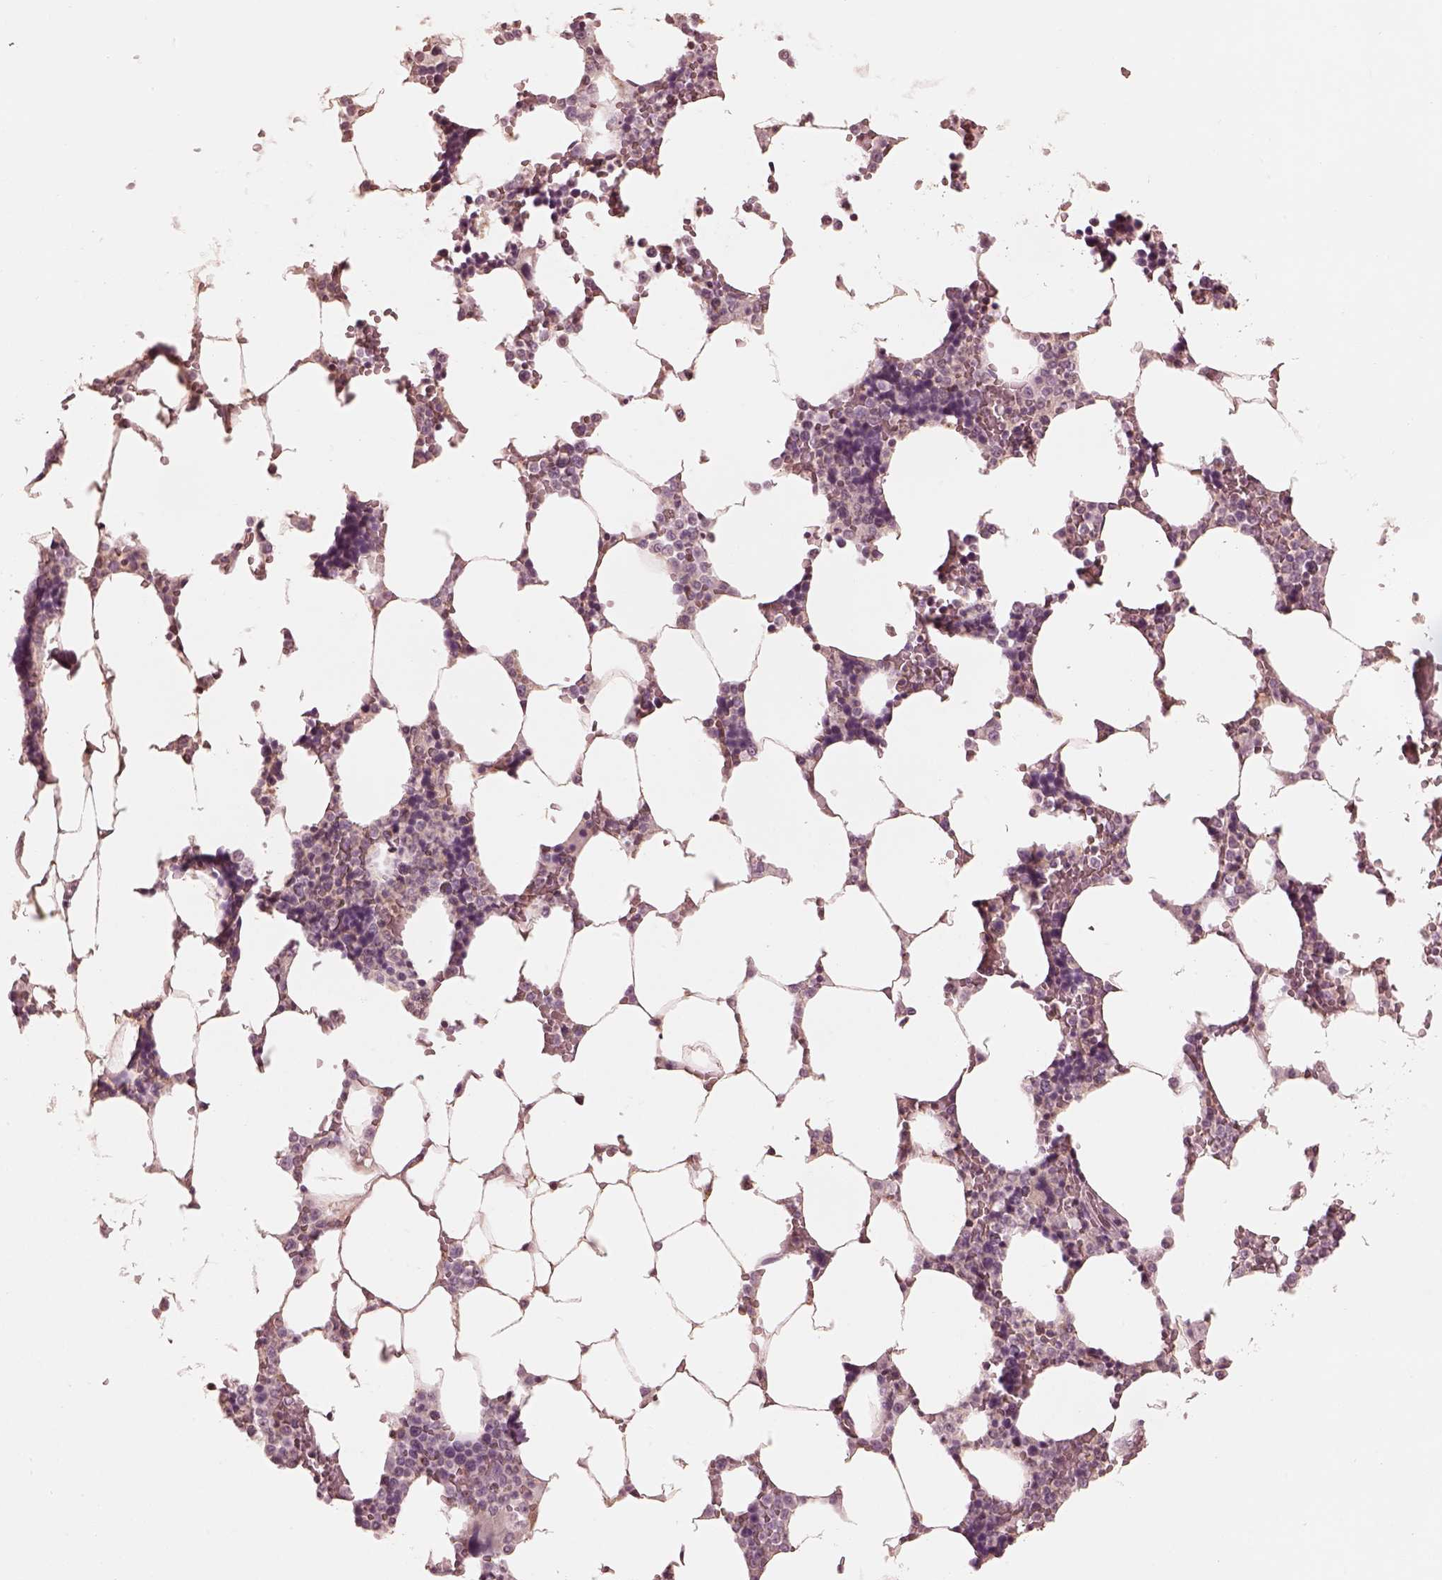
{"staining": {"intensity": "moderate", "quantity": "<25%", "location": "cytoplasmic/membranous"}, "tissue": "bone marrow", "cell_type": "Hematopoietic cells", "image_type": "normal", "snomed": [{"axis": "morphology", "description": "Normal tissue, NOS"}, {"axis": "topography", "description": "Bone marrow"}], "caption": "Unremarkable bone marrow displays moderate cytoplasmic/membranous expression in approximately <25% of hematopoietic cells.", "gene": "PRKACG", "patient": {"sex": "female", "age": 52}}